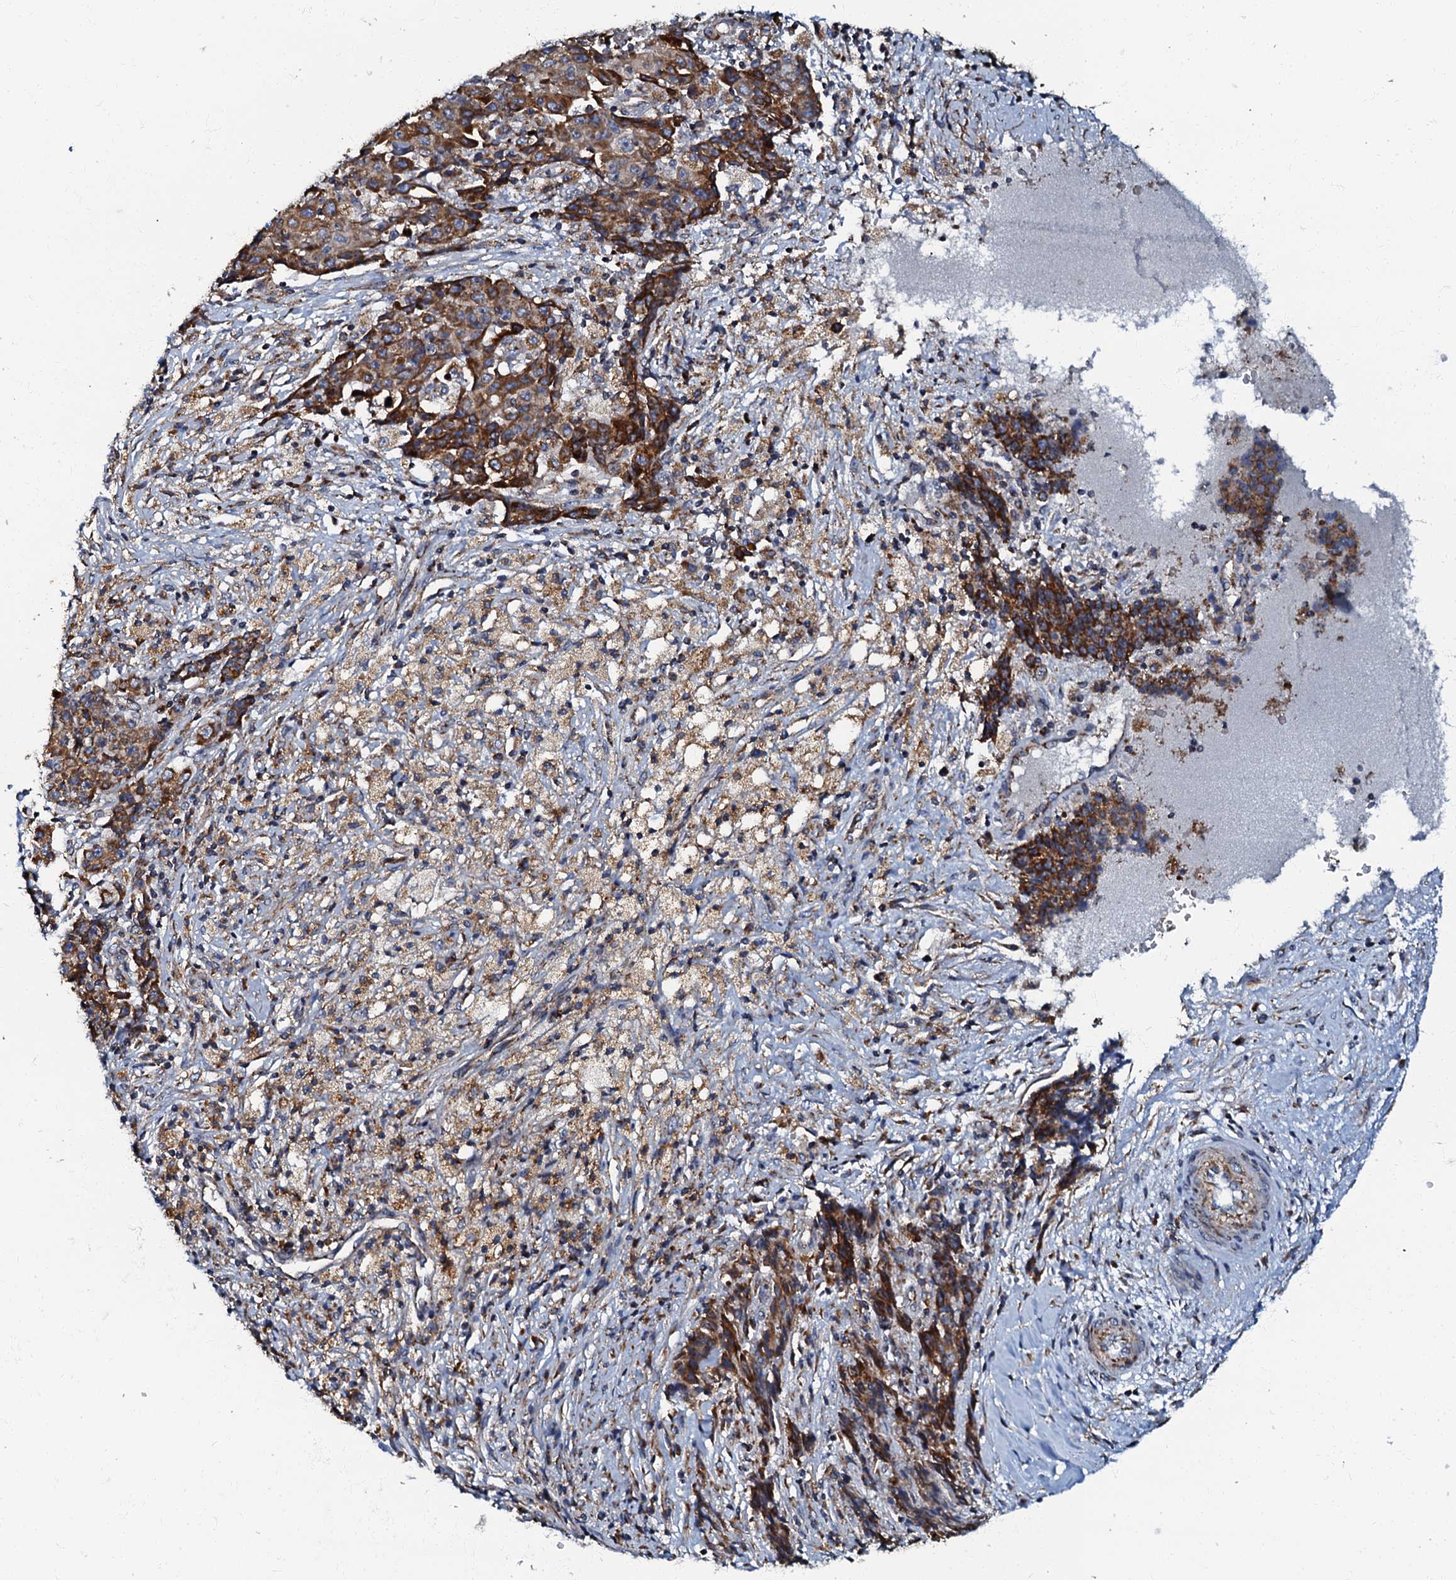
{"staining": {"intensity": "strong", "quantity": ">75%", "location": "cytoplasmic/membranous"}, "tissue": "ovarian cancer", "cell_type": "Tumor cells", "image_type": "cancer", "snomed": [{"axis": "morphology", "description": "Carcinoma, endometroid"}, {"axis": "topography", "description": "Ovary"}], "caption": "Strong cytoplasmic/membranous positivity is identified in about >75% of tumor cells in ovarian cancer.", "gene": "NDUFA12", "patient": {"sex": "female", "age": 42}}